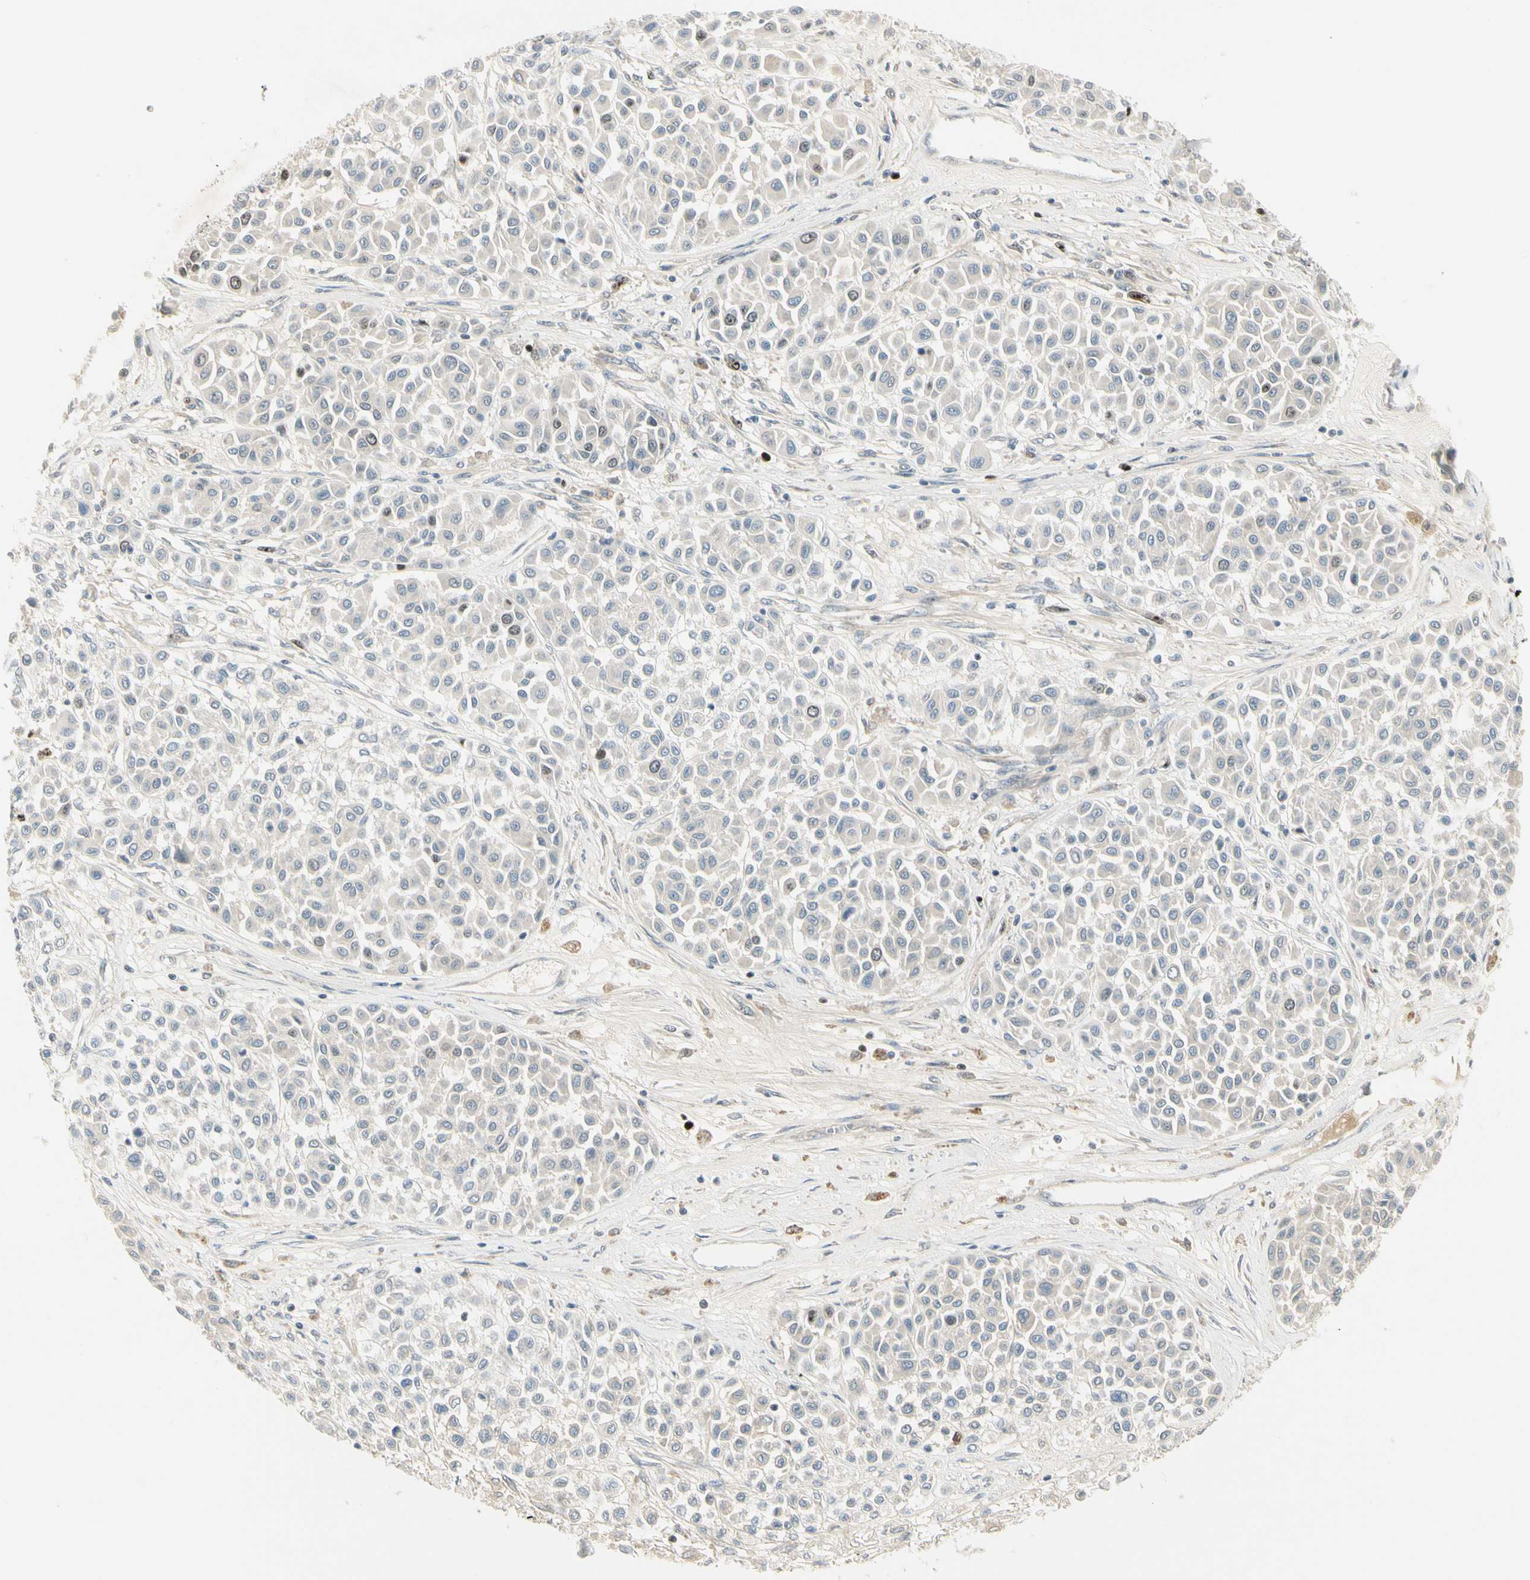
{"staining": {"intensity": "negative", "quantity": "none", "location": "none"}, "tissue": "melanoma", "cell_type": "Tumor cells", "image_type": "cancer", "snomed": [{"axis": "morphology", "description": "Malignant melanoma, Metastatic site"}, {"axis": "topography", "description": "Soft tissue"}], "caption": "IHC of melanoma shows no positivity in tumor cells.", "gene": "PITX1", "patient": {"sex": "male", "age": 41}}